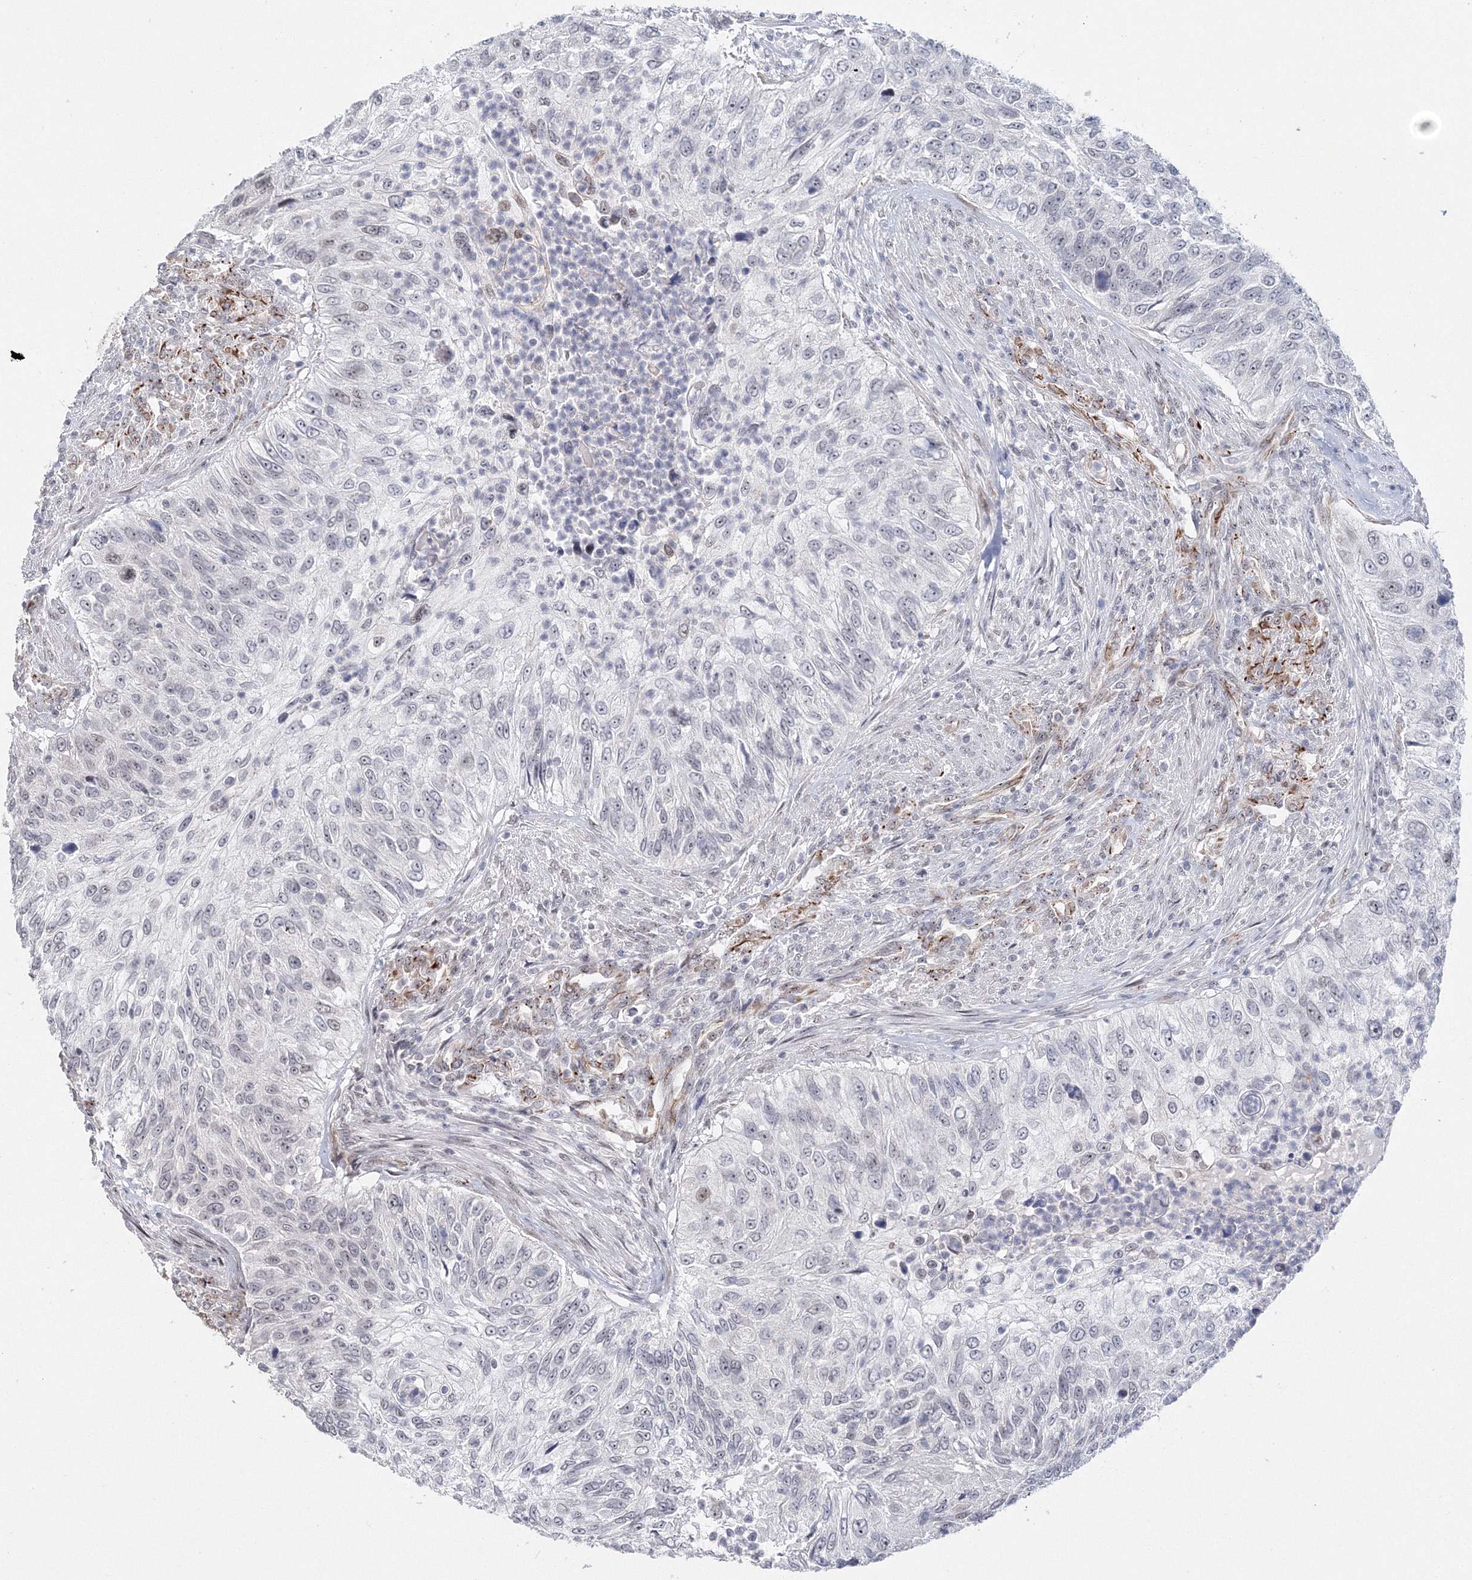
{"staining": {"intensity": "moderate", "quantity": "<25%", "location": "nuclear"}, "tissue": "urothelial cancer", "cell_type": "Tumor cells", "image_type": "cancer", "snomed": [{"axis": "morphology", "description": "Urothelial carcinoma, High grade"}, {"axis": "topography", "description": "Urinary bladder"}], "caption": "Immunohistochemistry photomicrograph of high-grade urothelial carcinoma stained for a protein (brown), which demonstrates low levels of moderate nuclear expression in about <25% of tumor cells.", "gene": "SIRT7", "patient": {"sex": "female", "age": 60}}